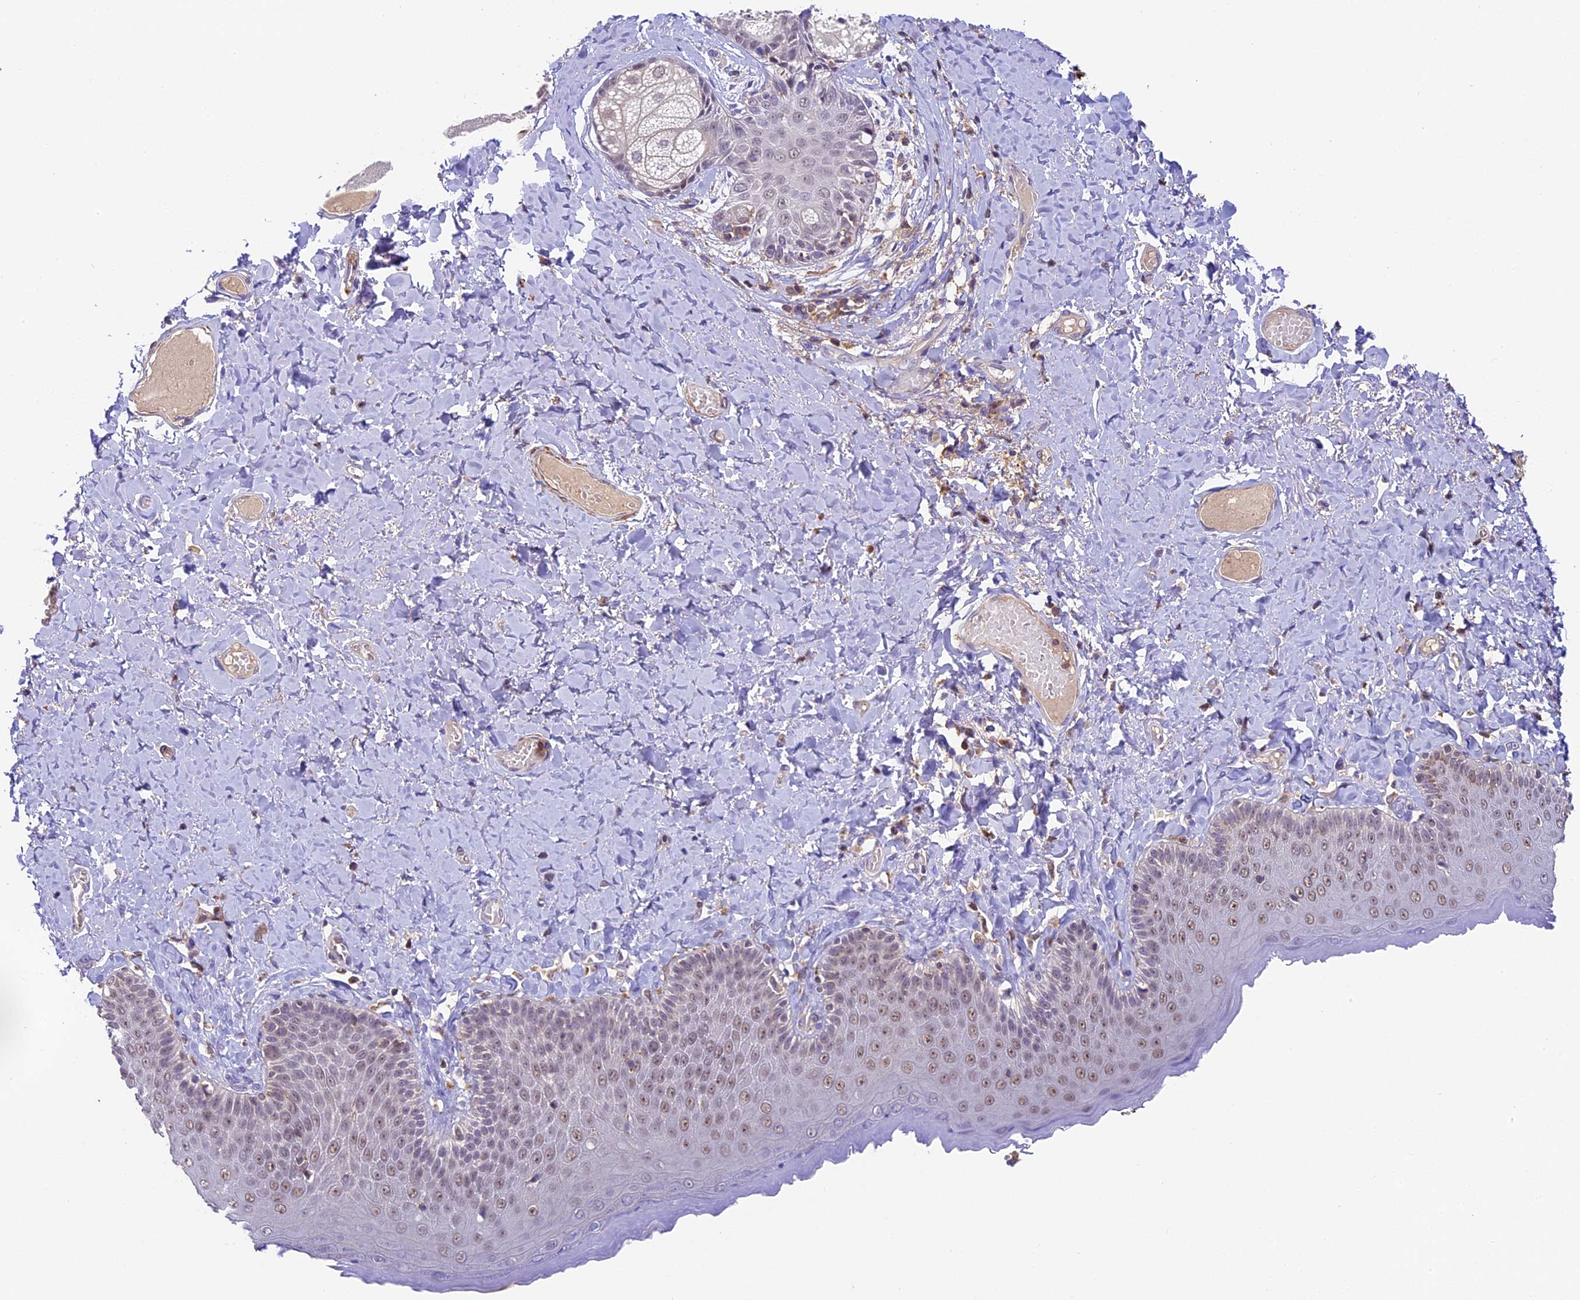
{"staining": {"intensity": "moderate", "quantity": "25%-75%", "location": "nuclear"}, "tissue": "skin", "cell_type": "Epidermal cells", "image_type": "normal", "snomed": [{"axis": "morphology", "description": "Normal tissue, NOS"}, {"axis": "topography", "description": "Anal"}], "caption": "A high-resolution histopathology image shows immunohistochemistry (IHC) staining of normal skin, which exhibits moderate nuclear expression in about 25%-75% of epidermal cells.", "gene": "TBC1D1", "patient": {"sex": "male", "age": 69}}